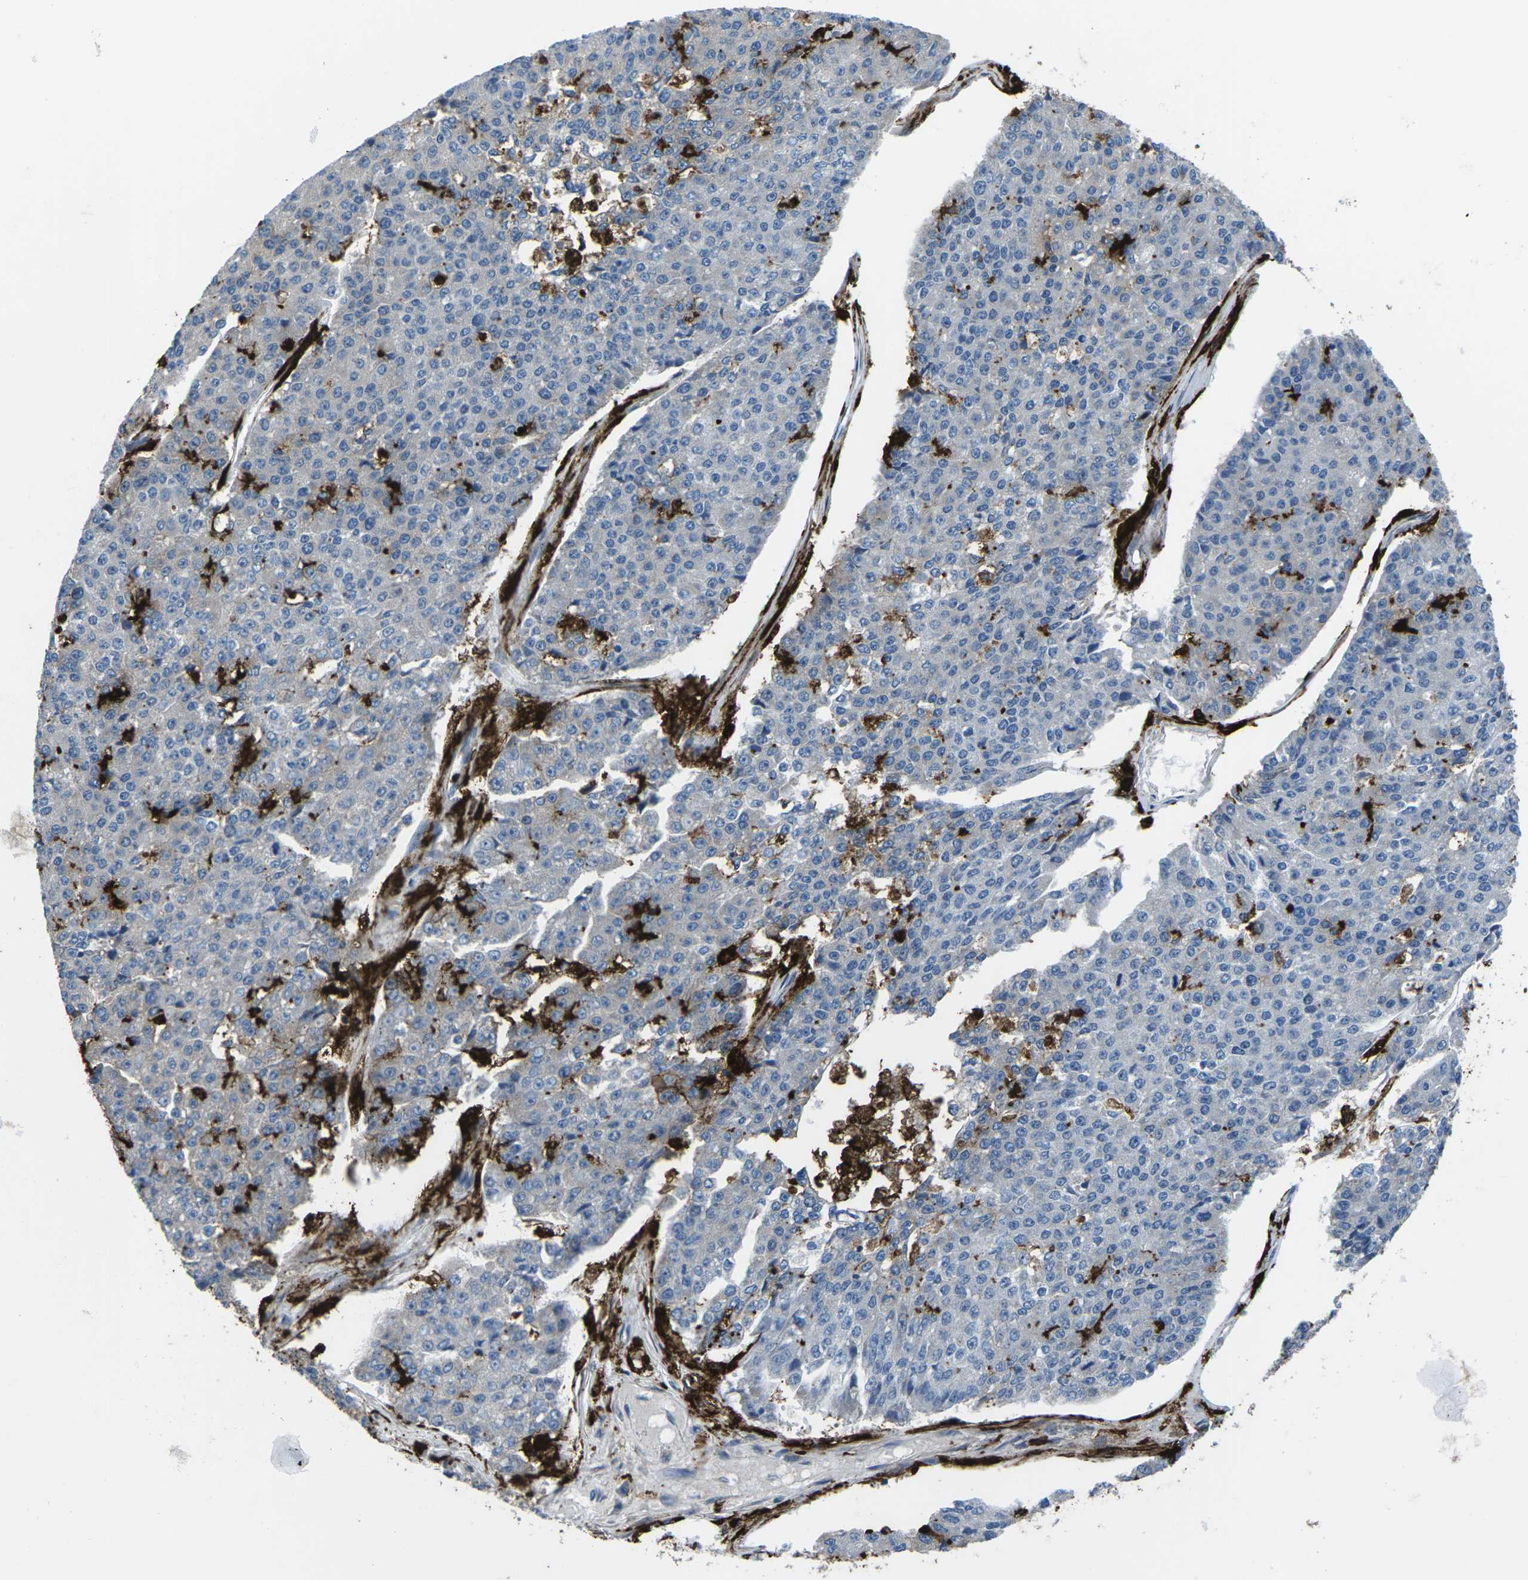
{"staining": {"intensity": "negative", "quantity": "none", "location": "none"}, "tissue": "pancreatic cancer", "cell_type": "Tumor cells", "image_type": "cancer", "snomed": [{"axis": "morphology", "description": "Adenocarcinoma, NOS"}, {"axis": "topography", "description": "Pancreas"}], "caption": "Immunohistochemical staining of pancreatic adenocarcinoma exhibits no significant expression in tumor cells.", "gene": "PTPN1", "patient": {"sex": "male", "age": 50}}